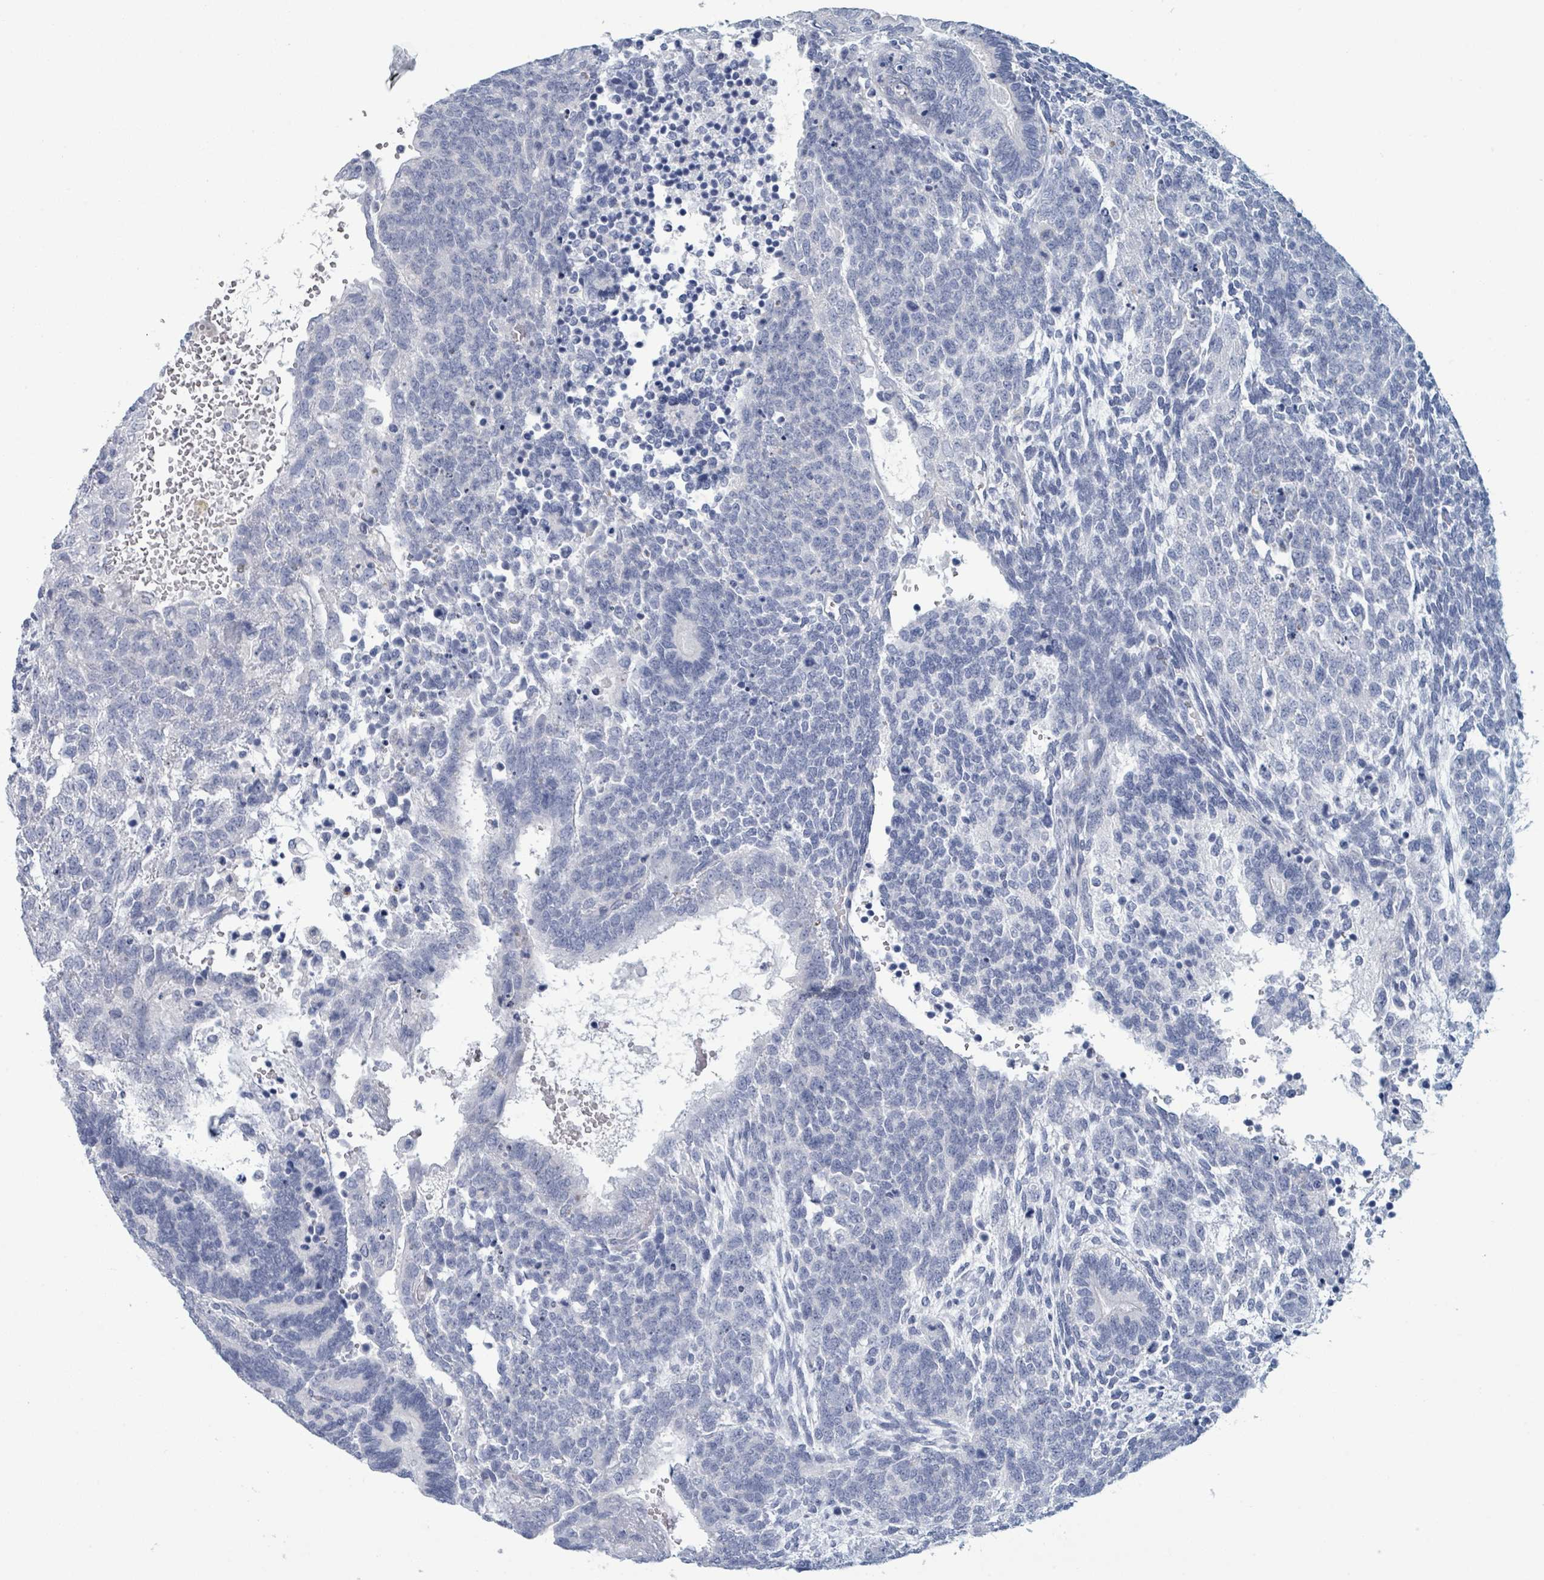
{"staining": {"intensity": "negative", "quantity": "none", "location": "none"}, "tissue": "testis cancer", "cell_type": "Tumor cells", "image_type": "cancer", "snomed": [{"axis": "morphology", "description": "Carcinoma, Embryonal, NOS"}, {"axis": "topography", "description": "Testis"}], "caption": "Tumor cells show no significant protein positivity in testis cancer.", "gene": "VPS13D", "patient": {"sex": "male", "age": 23}}